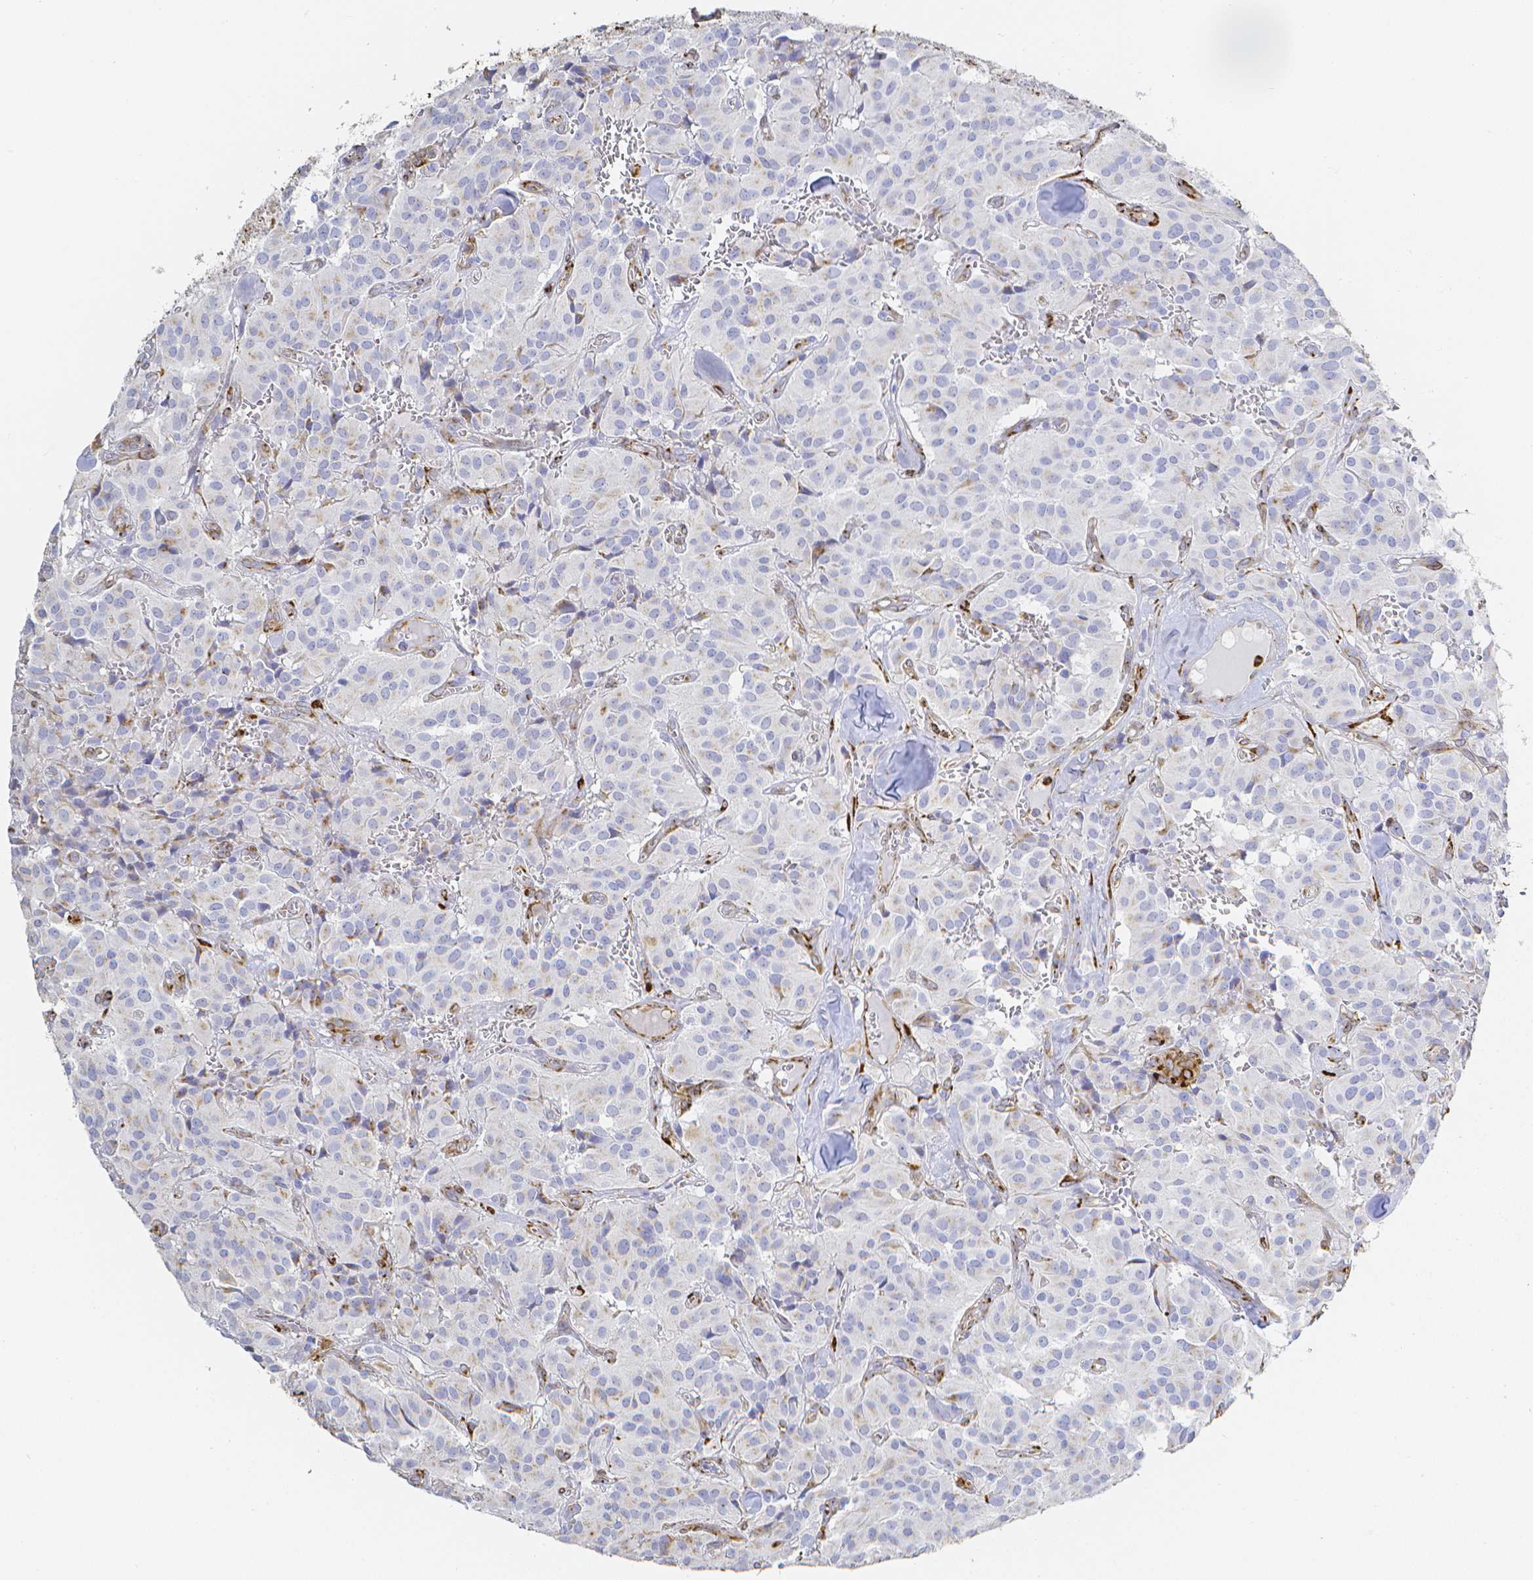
{"staining": {"intensity": "negative", "quantity": "none", "location": "none"}, "tissue": "glioma", "cell_type": "Tumor cells", "image_type": "cancer", "snomed": [{"axis": "morphology", "description": "Glioma, malignant, Low grade"}, {"axis": "topography", "description": "Brain"}], "caption": "This is an immunohistochemistry (IHC) micrograph of human malignant glioma (low-grade). There is no positivity in tumor cells.", "gene": "SMURF1", "patient": {"sex": "male", "age": 42}}